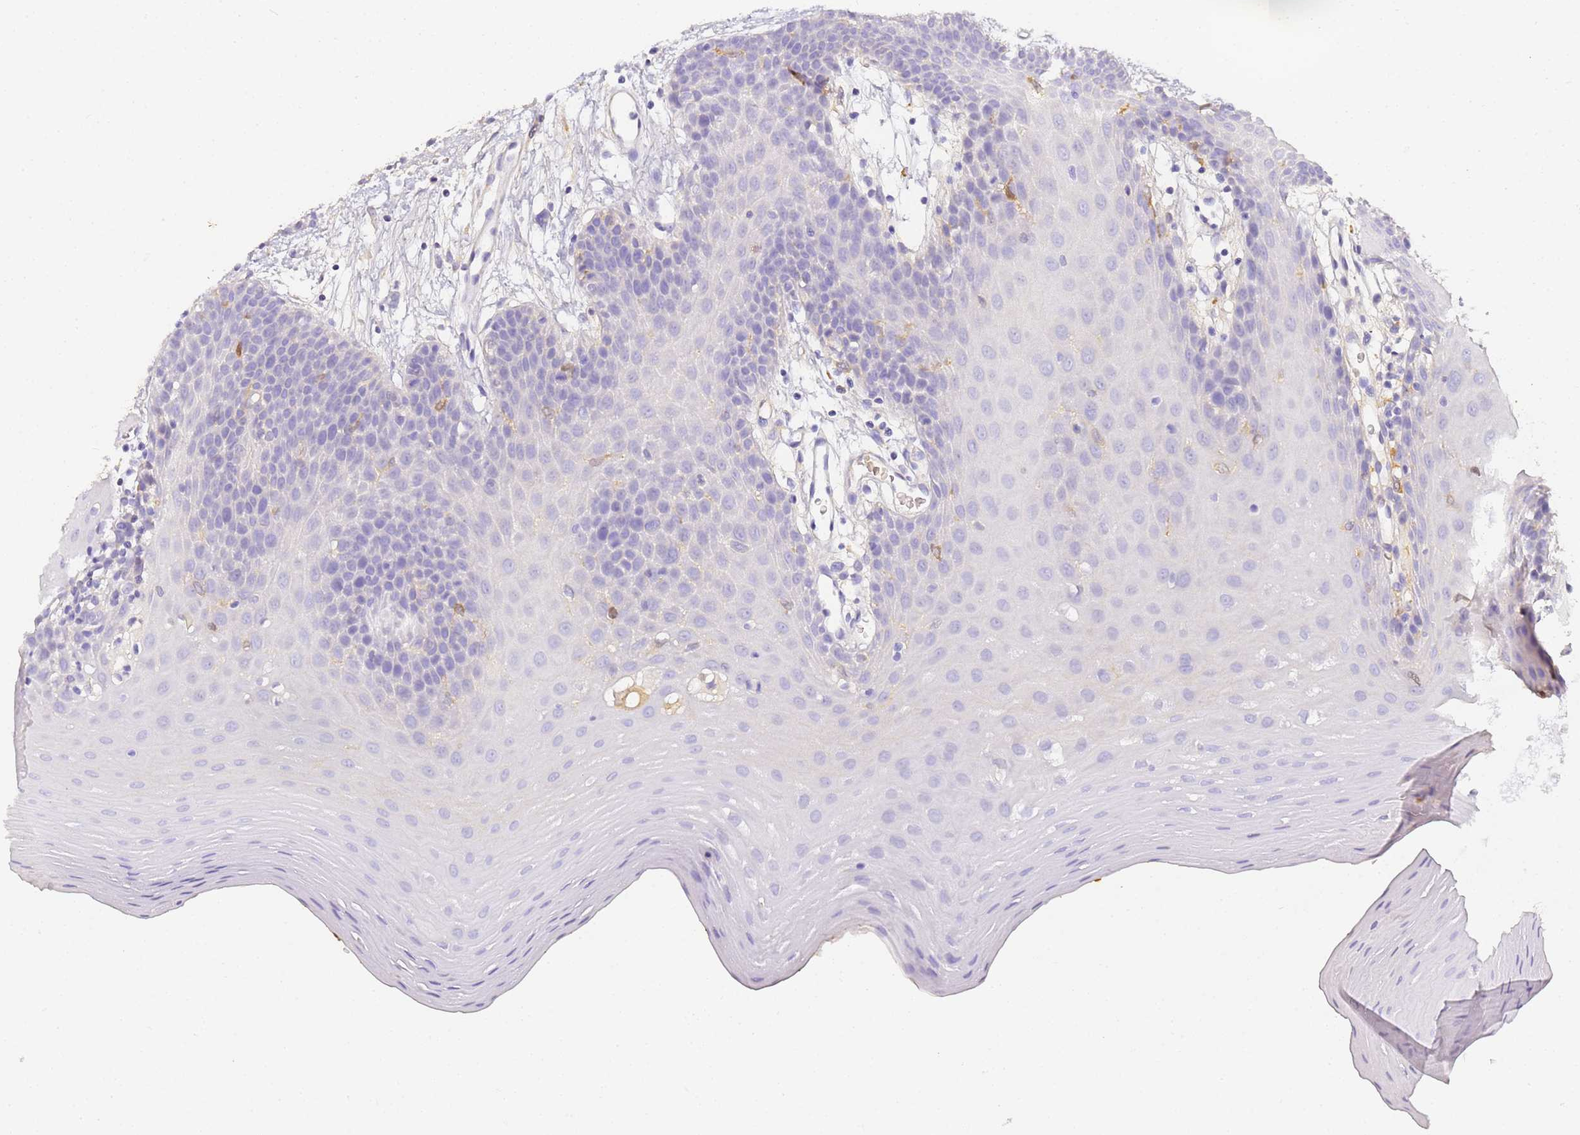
{"staining": {"intensity": "weak", "quantity": "<25%", "location": "nuclear"}, "tissue": "oral mucosa", "cell_type": "Squamous epithelial cells", "image_type": "normal", "snomed": [{"axis": "morphology", "description": "Normal tissue, NOS"}, {"axis": "topography", "description": "Skeletal muscle"}, {"axis": "topography", "description": "Oral tissue"}, {"axis": "topography", "description": "Salivary gland"}, {"axis": "topography", "description": "Peripheral nerve tissue"}], "caption": "This is a histopathology image of immunohistochemistry staining of normal oral mucosa, which shows no expression in squamous epithelial cells. The staining is performed using DAB (3,3'-diaminobenzidine) brown chromogen with nuclei counter-stained in using hematoxylin.", "gene": "CFHR1", "patient": {"sex": "male", "age": 54}}